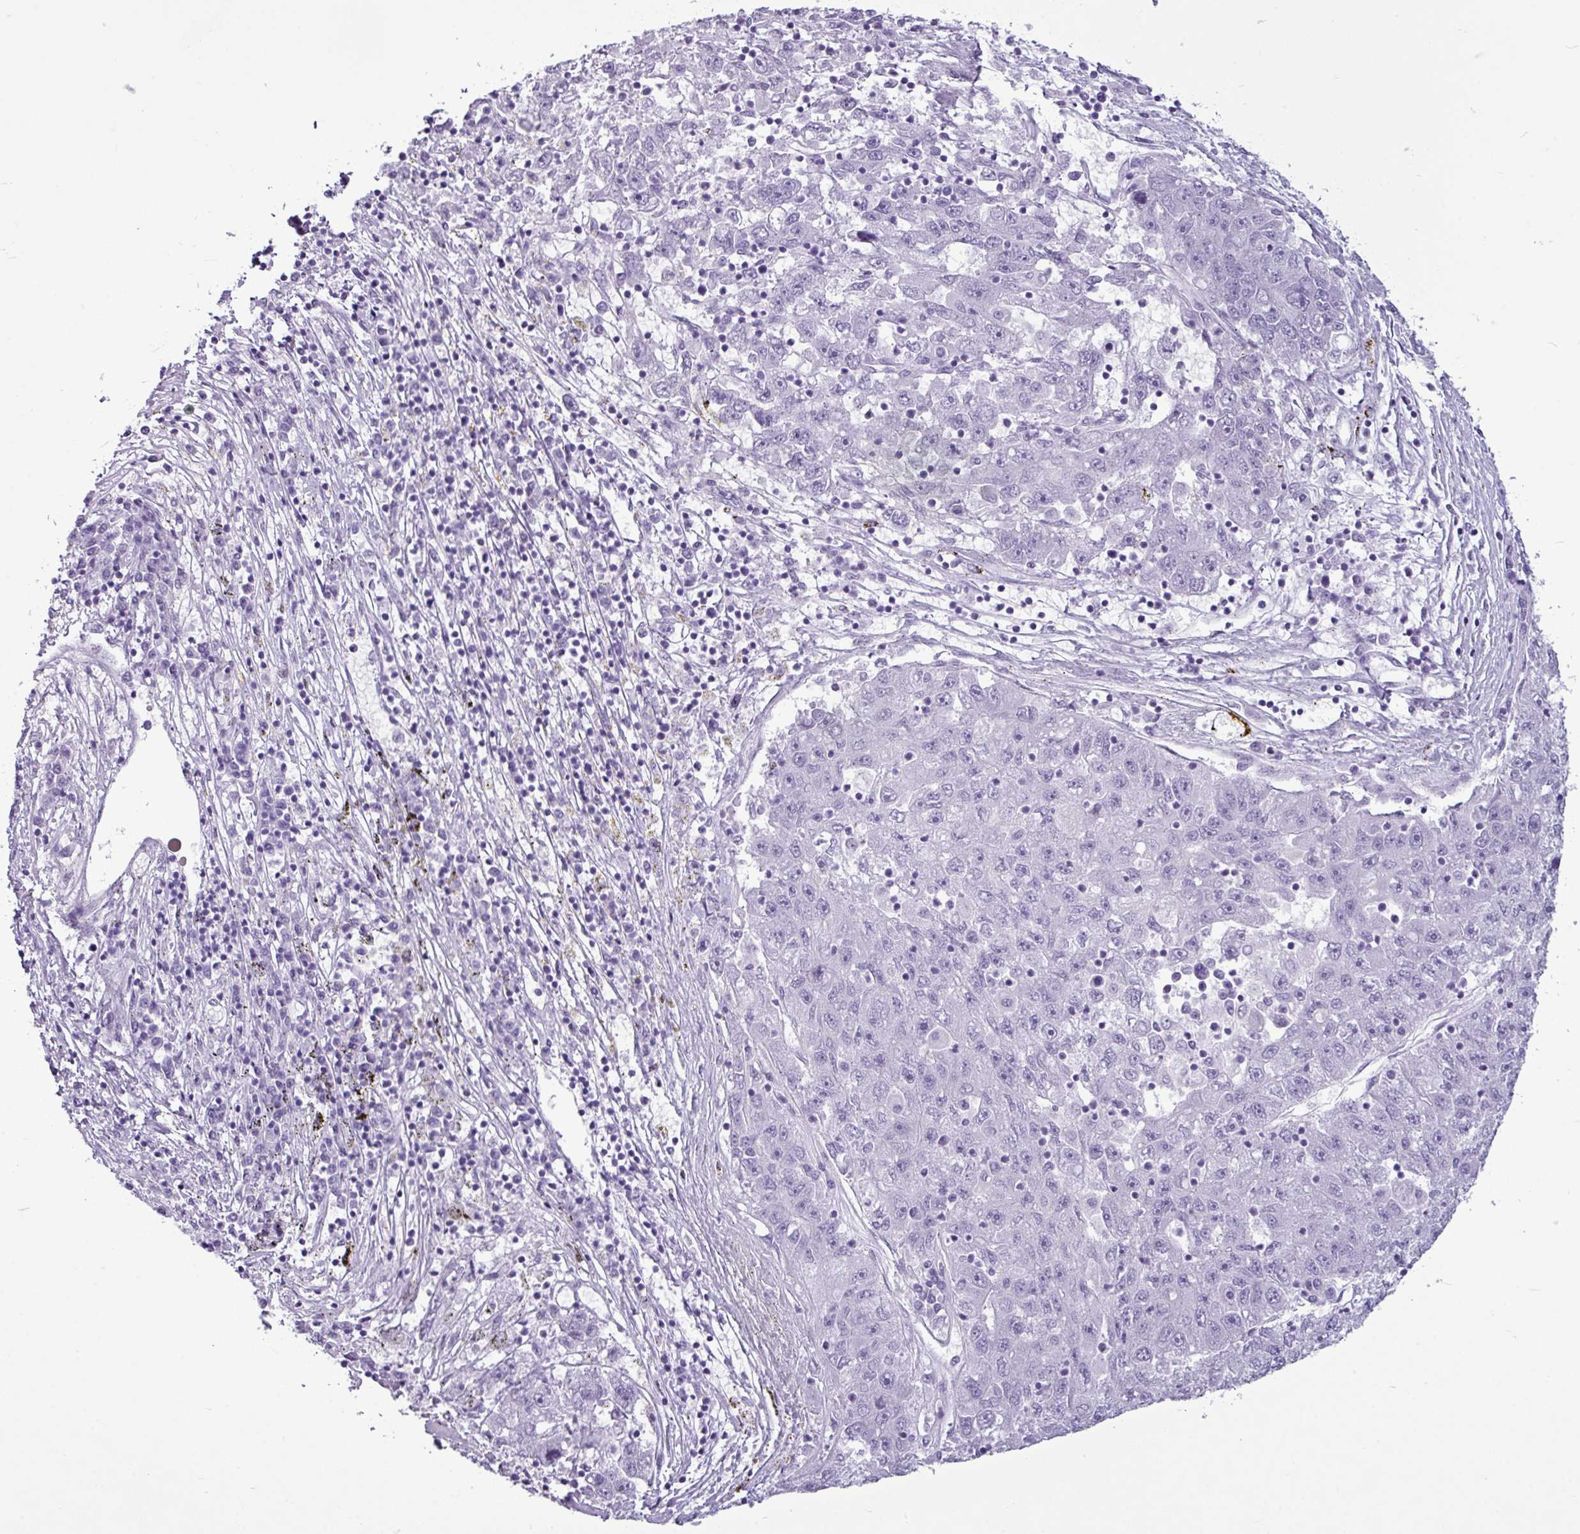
{"staining": {"intensity": "negative", "quantity": "none", "location": "none"}, "tissue": "liver cancer", "cell_type": "Tumor cells", "image_type": "cancer", "snomed": [{"axis": "morphology", "description": "Carcinoma, Hepatocellular, NOS"}, {"axis": "topography", "description": "Liver"}], "caption": "Protein analysis of liver cancer reveals no significant positivity in tumor cells.", "gene": "AMY1B", "patient": {"sex": "male", "age": 49}}